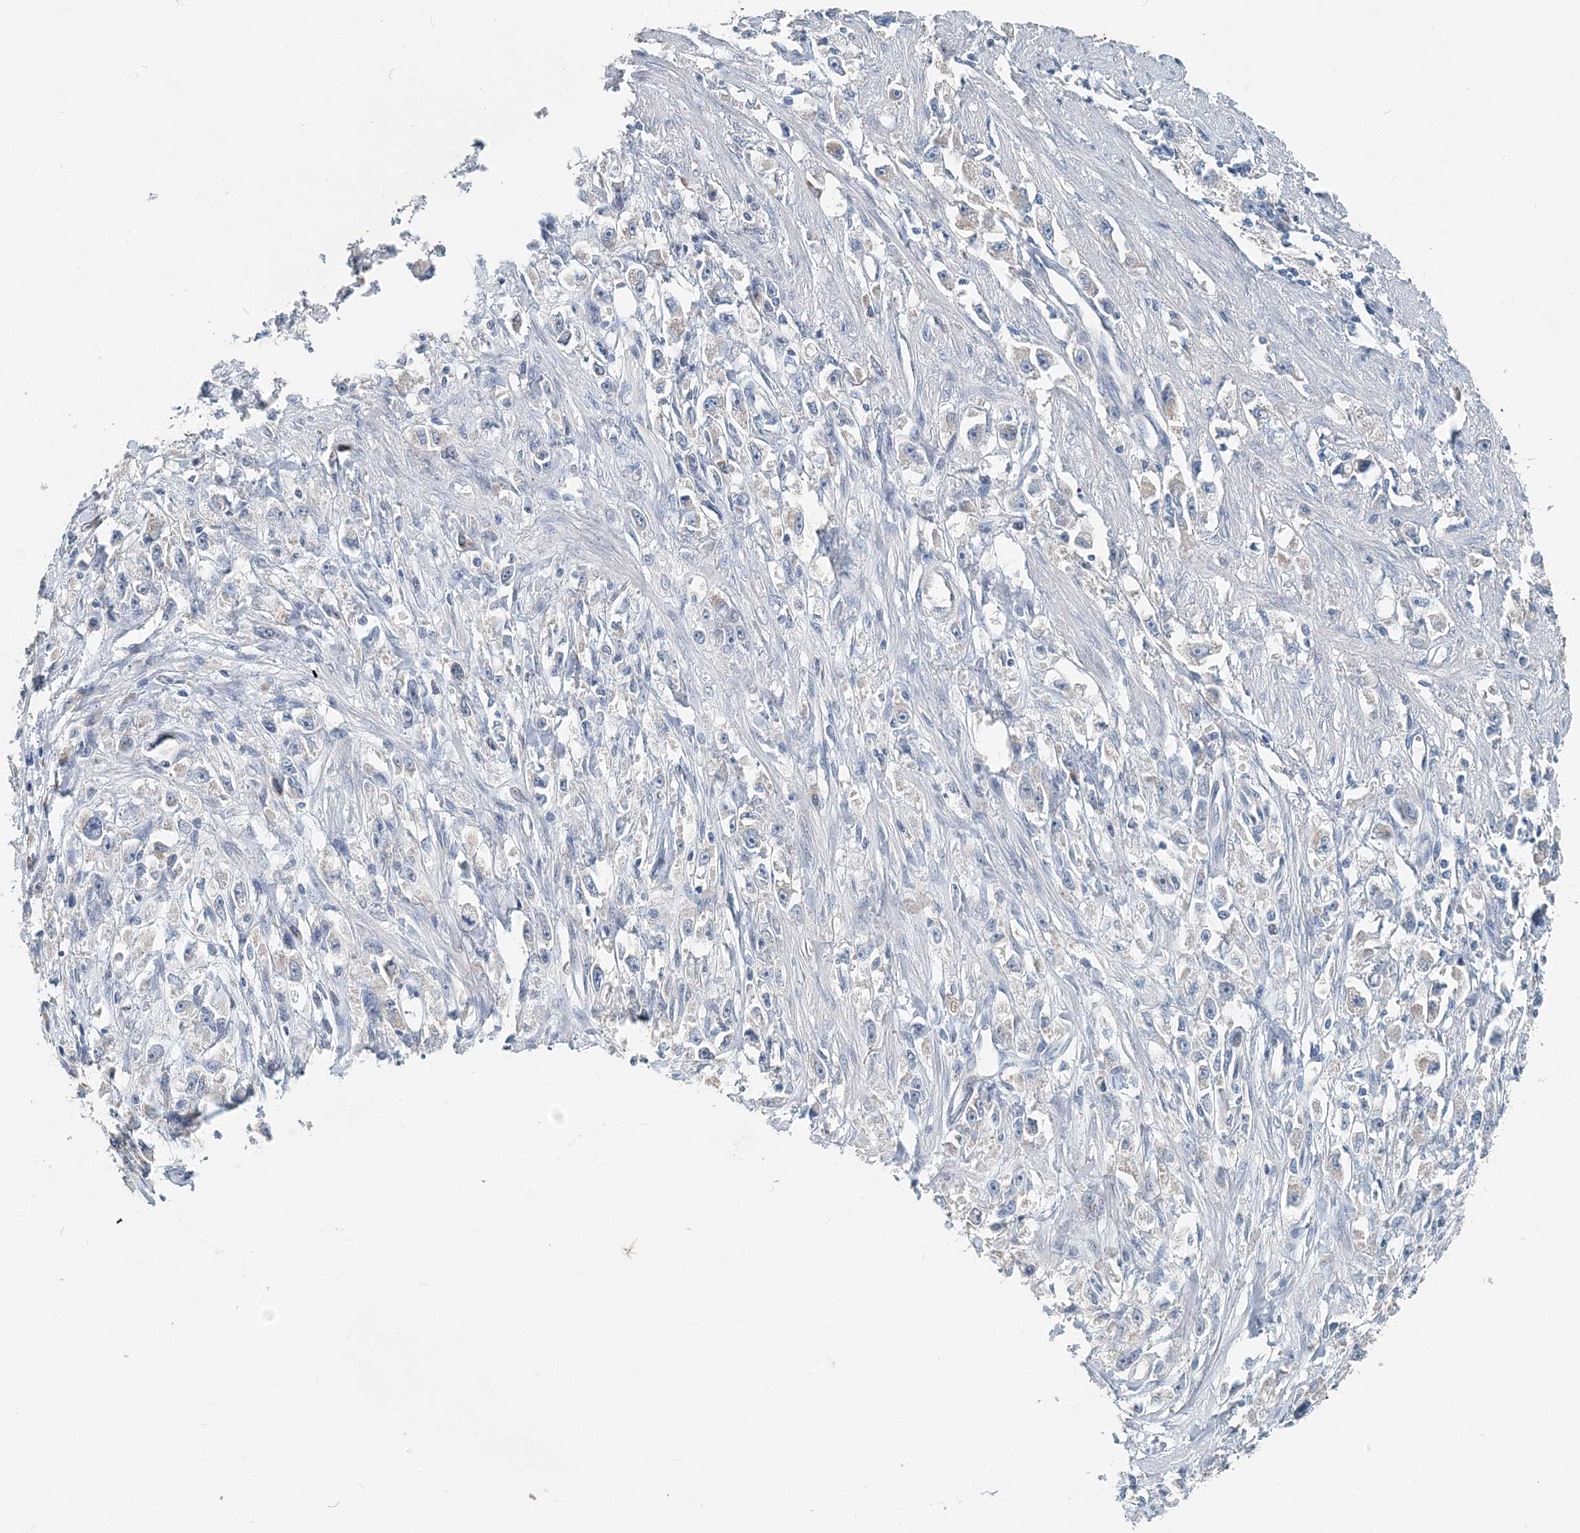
{"staining": {"intensity": "negative", "quantity": "none", "location": "none"}, "tissue": "stomach cancer", "cell_type": "Tumor cells", "image_type": "cancer", "snomed": [{"axis": "morphology", "description": "Adenocarcinoma, NOS"}, {"axis": "topography", "description": "Stomach"}], "caption": "An IHC image of stomach adenocarcinoma is shown. There is no staining in tumor cells of stomach adenocarcinoma.", "gene": "EEF1A2", "patient": {"sex": "female", "age": 59}}